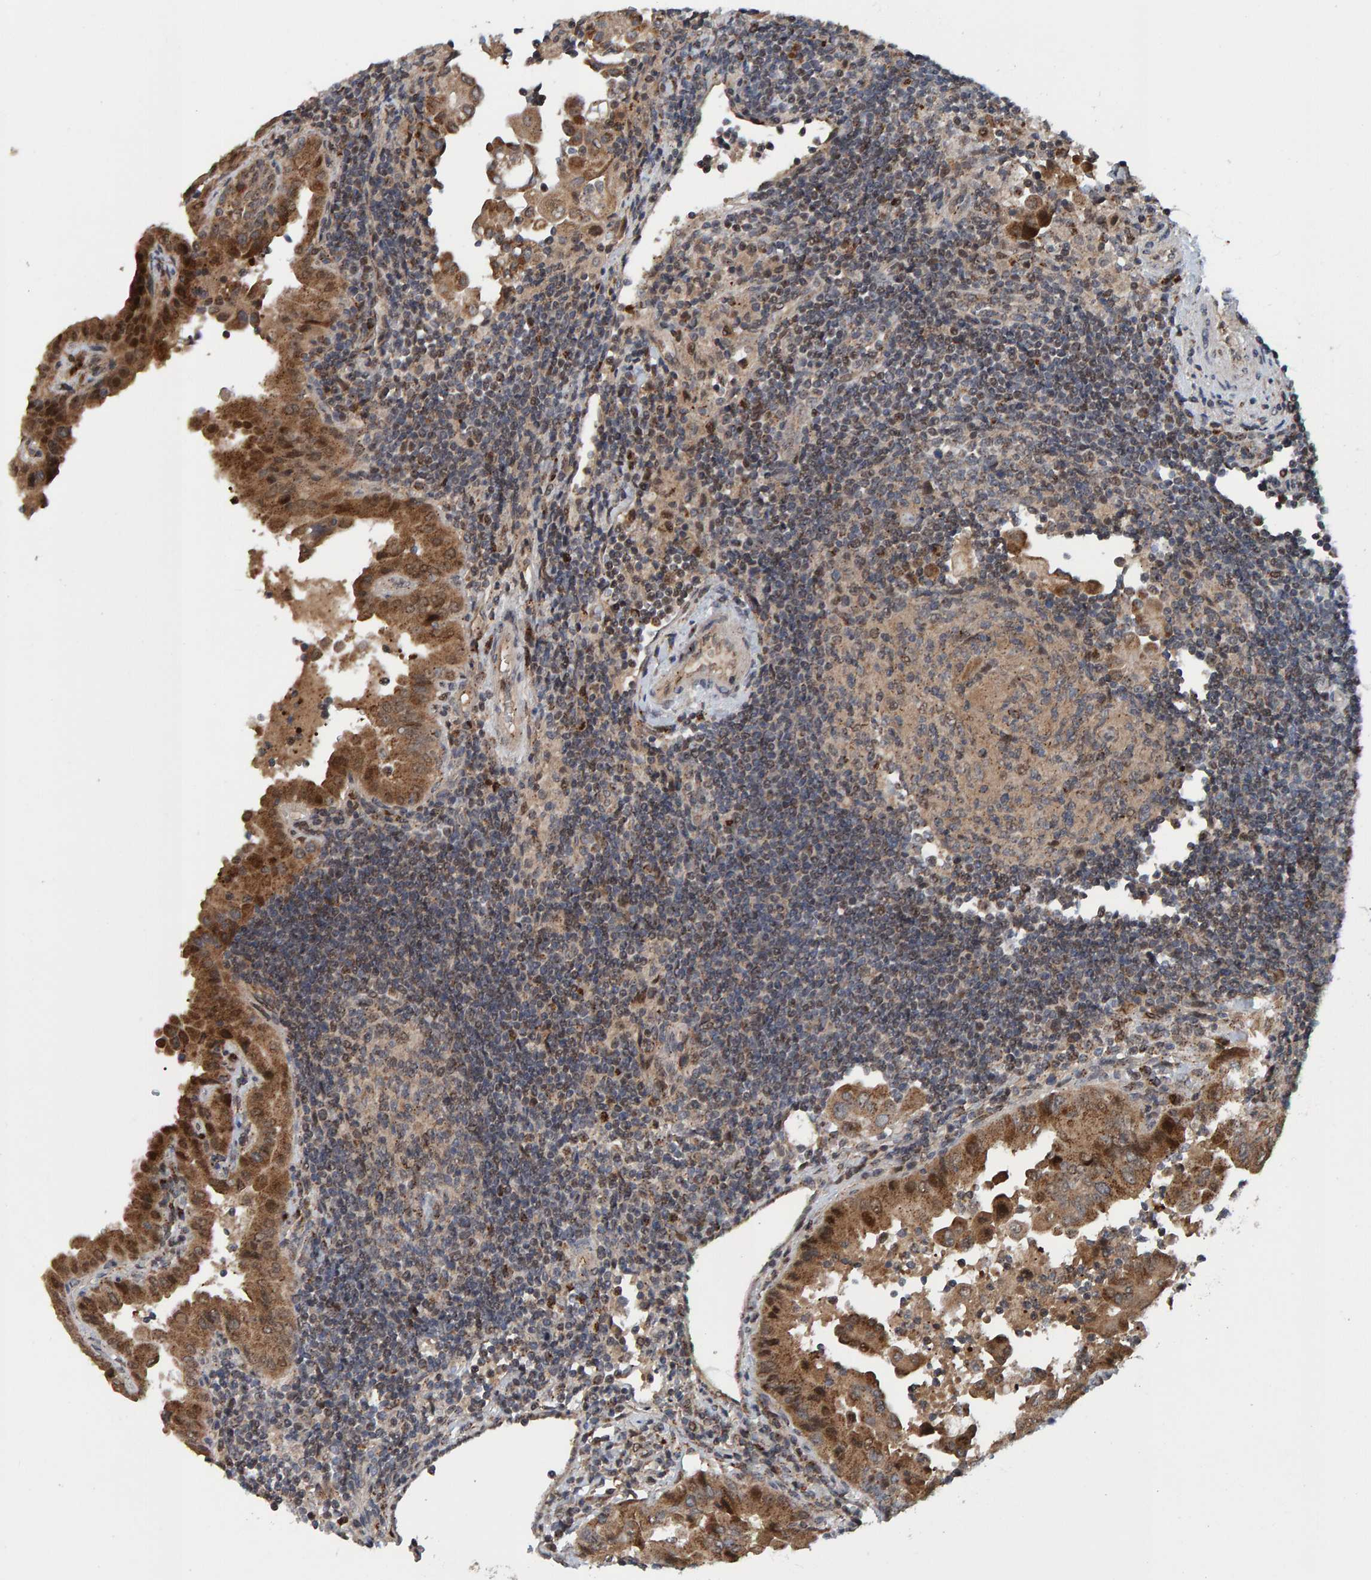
{"staining": {"intensity": "moderate", "quantity": ">75%", "location": "cytoplasmic/membranous,nuclear"}, "tissue": "thyroid cancer", "cell_type": "Tumor cells", "image_type": "cancer", "snomed": [{"axis": "morphology", "description": "Papillary adenocarcinoma, NOS"}, {"axis": "topography", "description": "Thyroid gland"}], "caption": "A high-resolution histopathology image shows IHC staining of papillary adenocarcinoma (thyroid), which exhibits moderate cytoplasmic/membranous and nuclear staining in about >75% of tumor cells.", "gene": "CCDC25", "patient": {"sex": "male", "age": 33}}